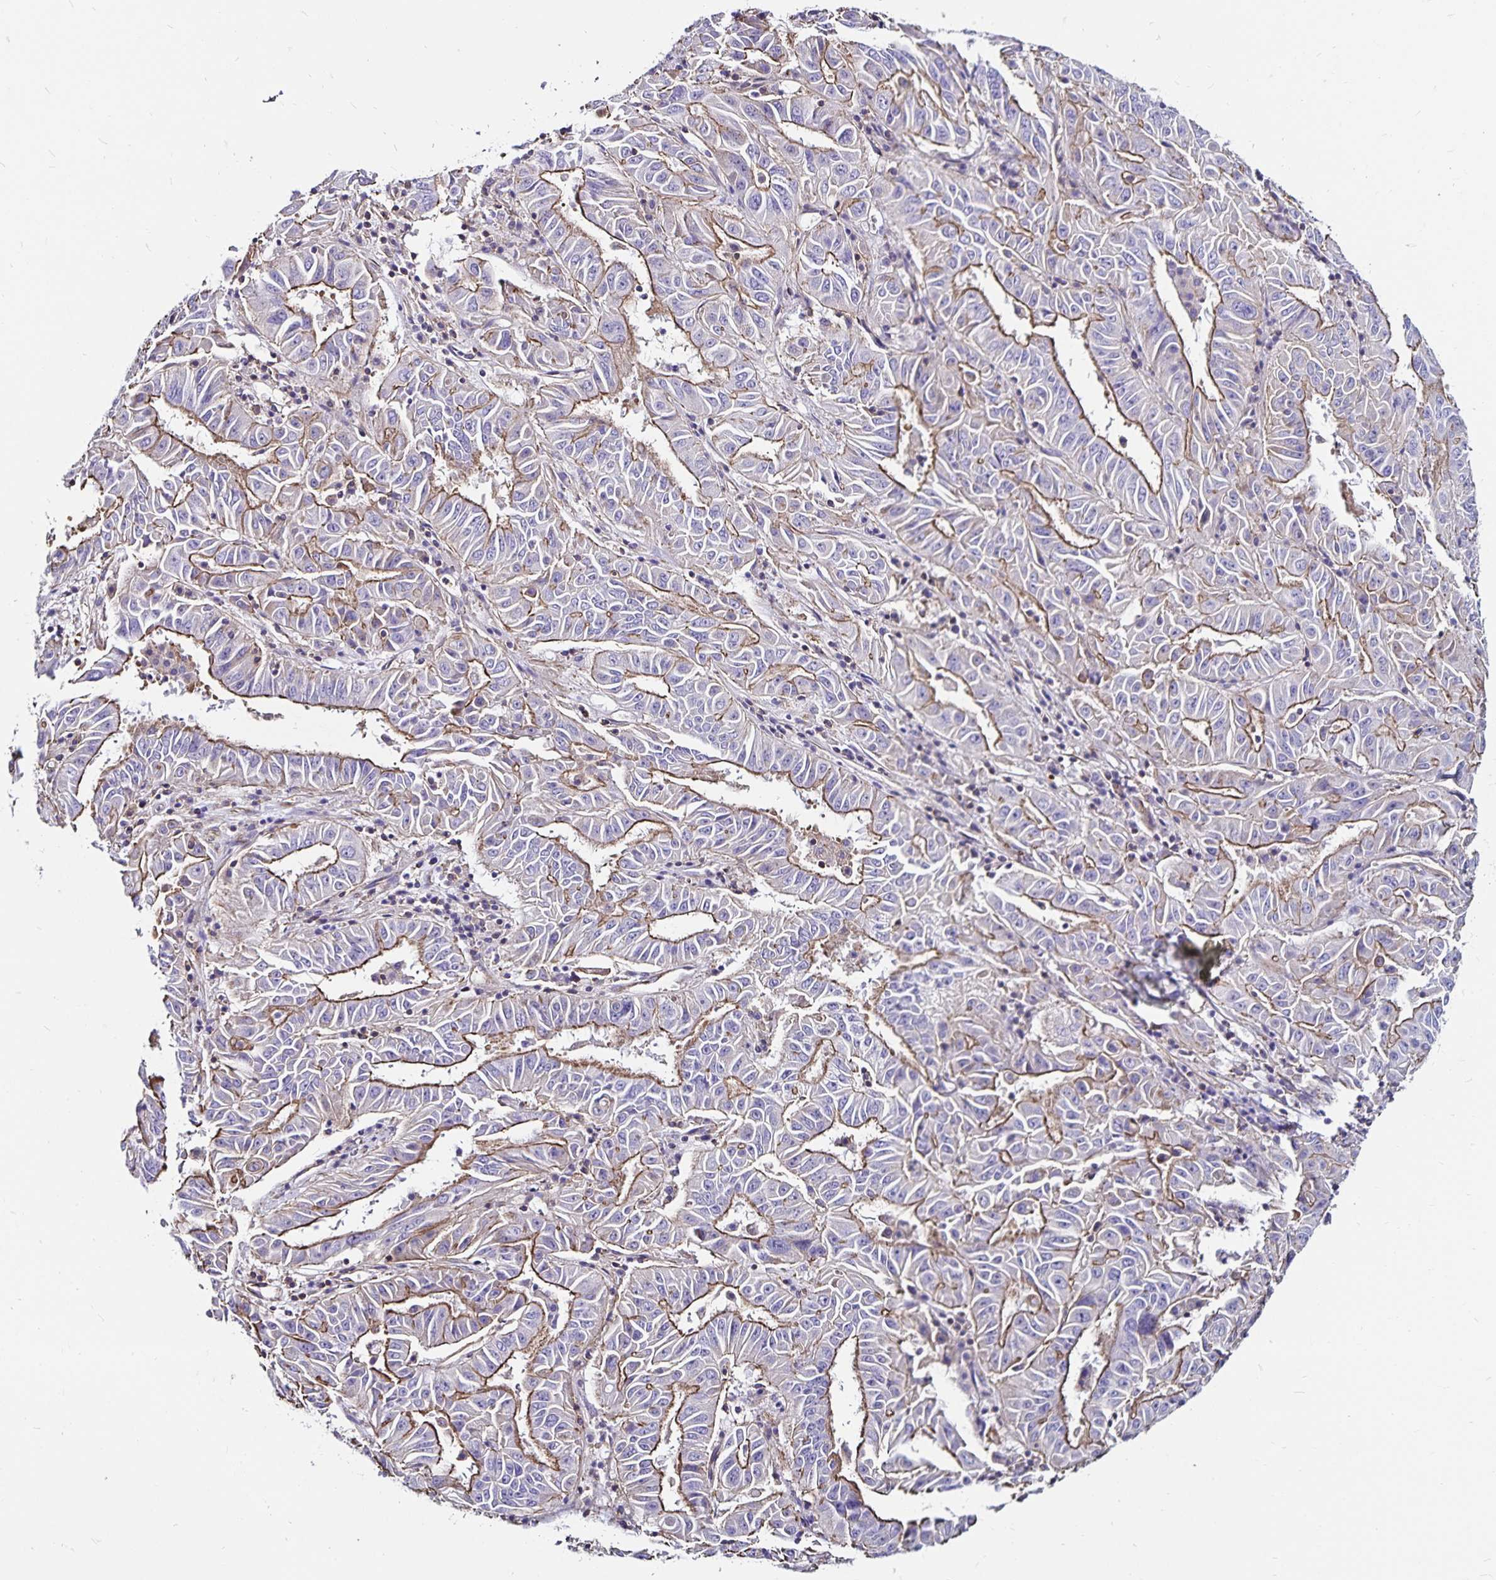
{"staining": {"intensity": "moderate", "quantity": "25%-75%", "location": "cytoplasmic/membranous"}, "tissue": "pancreatic cancer", "cell_type": "Tumor cells", "image_type": "cancer", "snomed": [{"axis": "morphology", "description": "Adenocarcinoma, NOS"}, {"axis": "topography", "description": "Pancreas"}], "caption": "A photomicrograph of pancreatic adenocarcinoma stained for a protein exhibits moderate cytoplasmic/membranous brown staining in tumor cells.", "gene": "RPRML", "patient": {"sex": "male", "age": 63}}